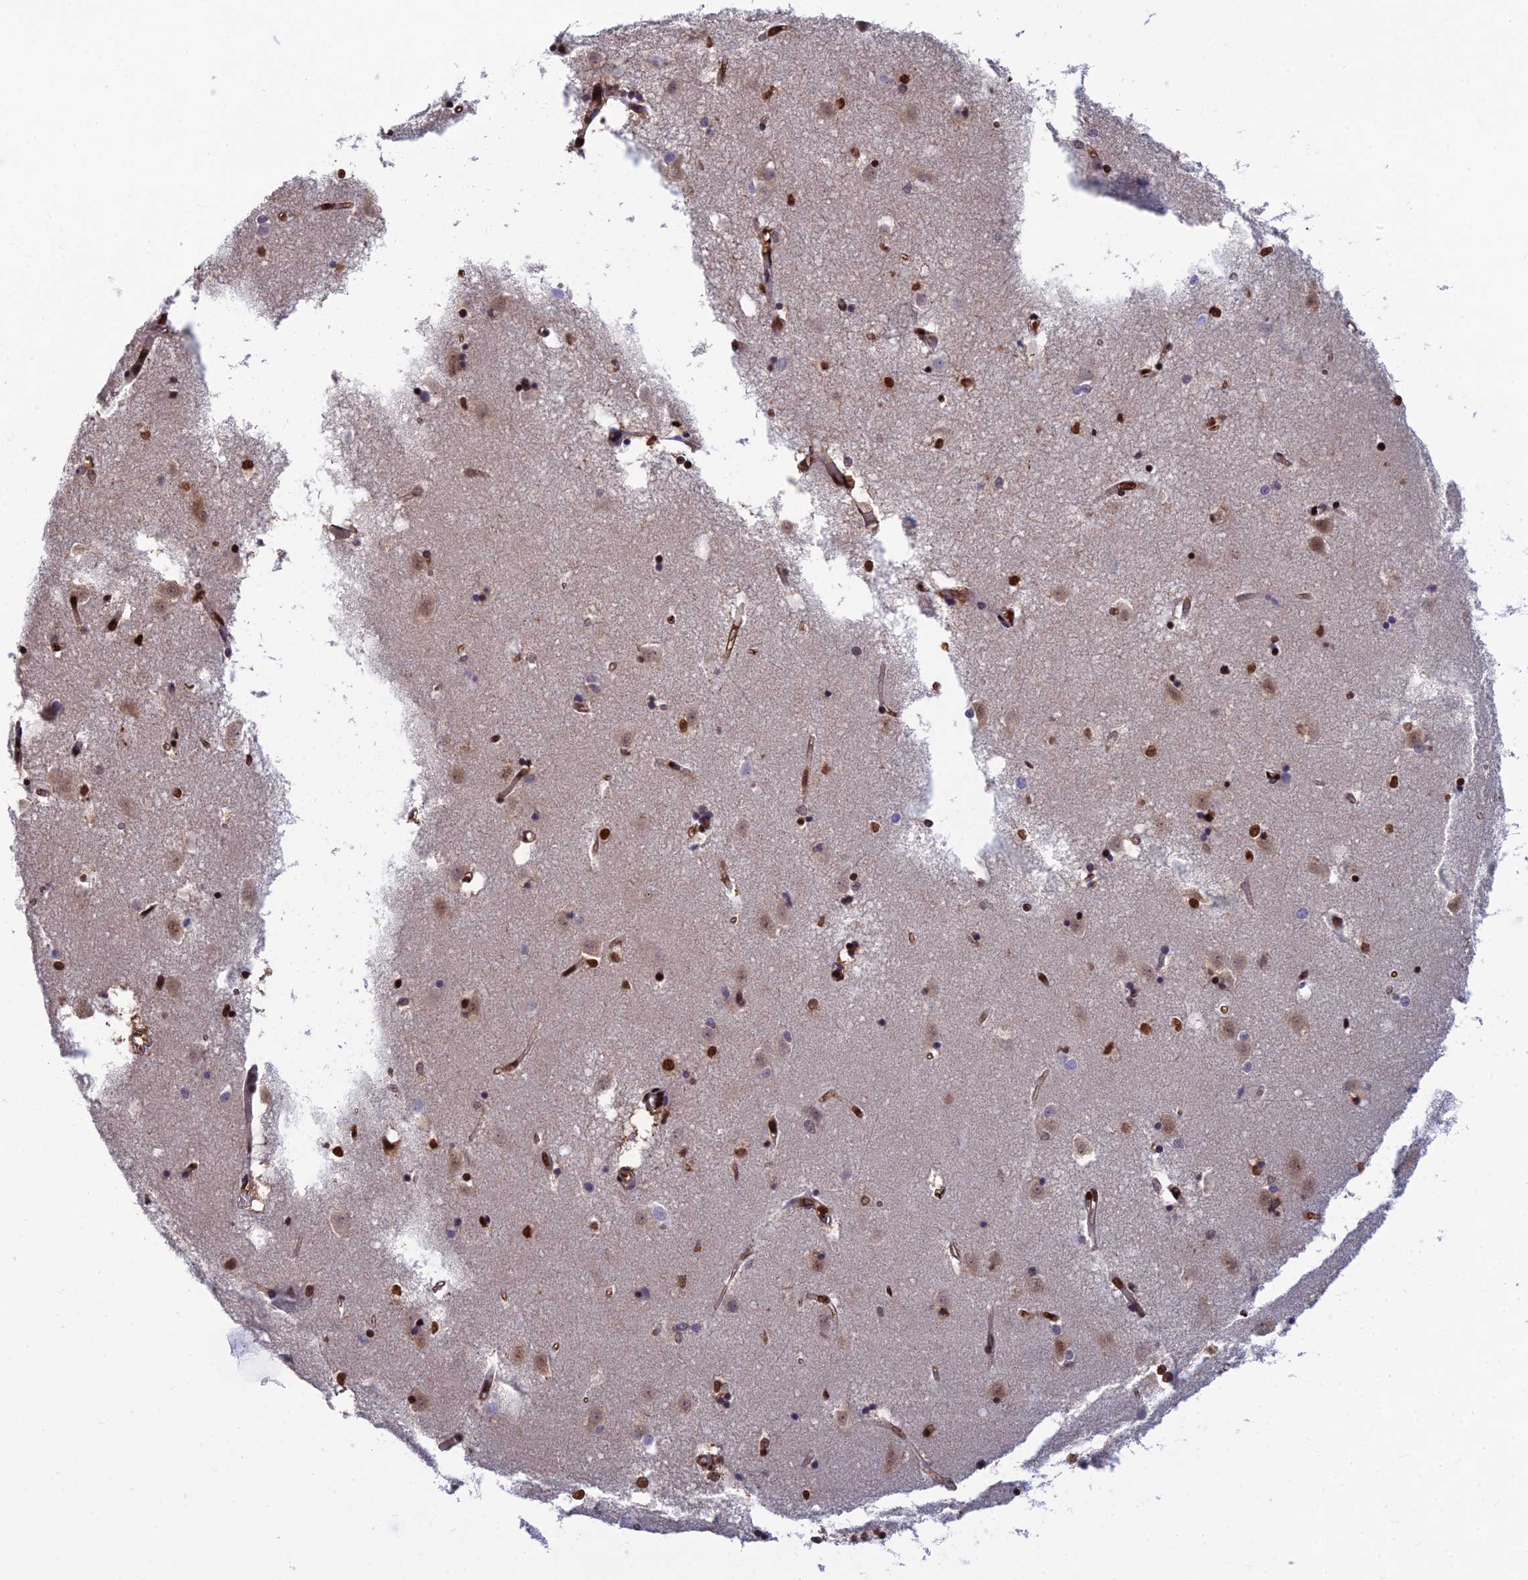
{"staining": {"intensity": "strong", "quantity": ">75%", "location": "nuclear"}, "tissue": "caudate", "cell_type": "Glial cells", "image_type": "normal", "snomed": [{"axis": "morphology", "description": "Normal tissue, NOS"}, {"axis": "topography", "description": "Lateral ventricle wall"}], "caption": "Immunohistochemical staining of unremarkable caudate demonstrates high levels of strong nuclear positivity in approximately >75% of glial cells. The staining is performed using DAB brown chromogen to label protein expression. The nuclei are counter-stained blue using hematoxylin.", "gene": "DNPEP", "patient": {"sex": "male", "age": 45}}